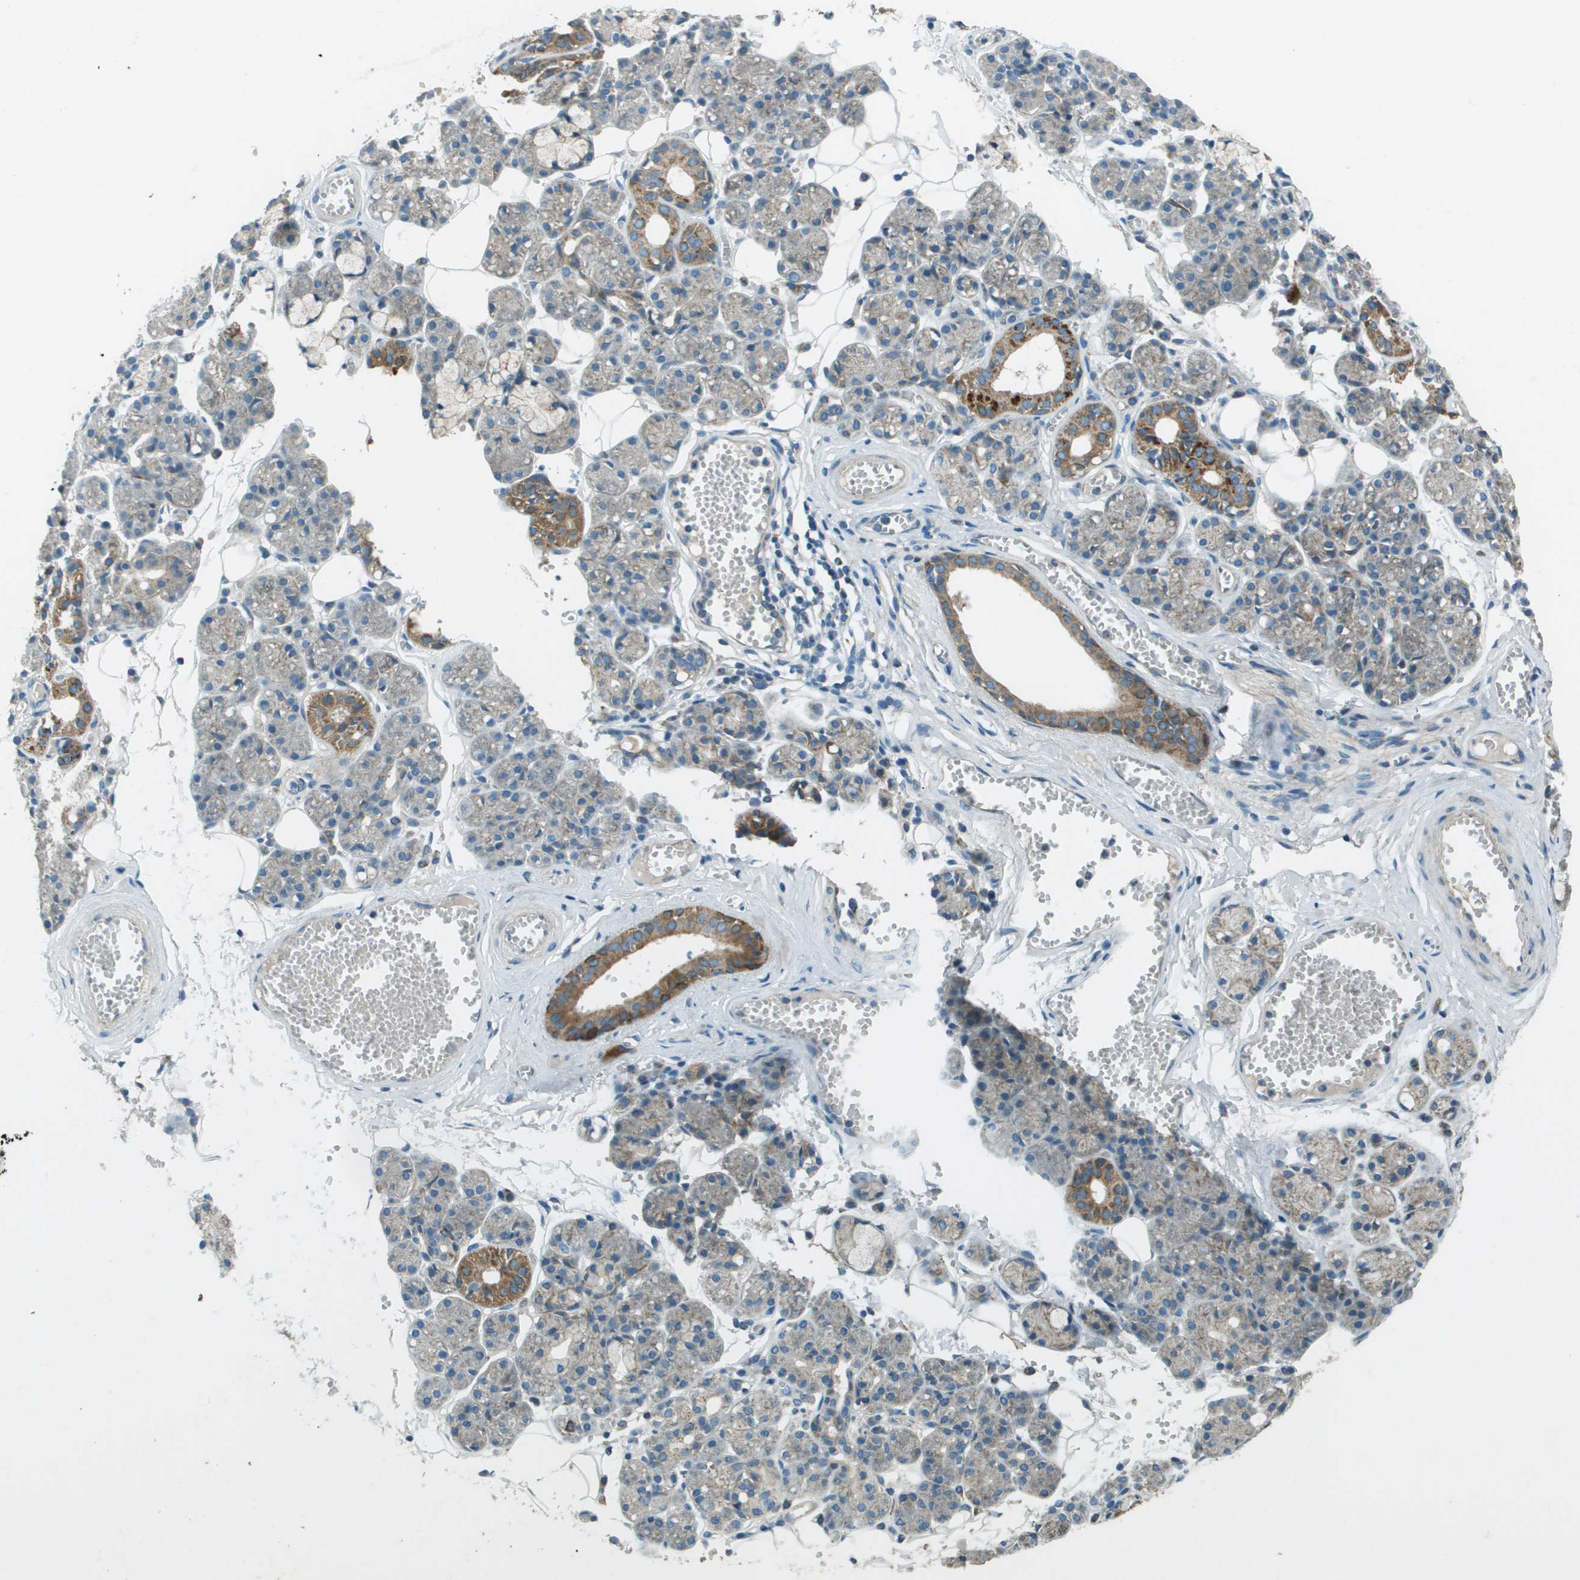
{"staining": {"intensity": "moderate", "quantity": "25%-75%", "location": "cytoplasmic/membranous"}, "tissue": "salivary gland", "cell_type": "Glandular cells", "image_type": "normal", "snomed": [{"axis": "morphology", "description": "Normal tissue, NOS"}, {"axis": "topography", "description": "Salivary gland"}], "caption": "An image of human salivary gland stained for a protein shows moderate cytoplasmic/membranous brown staining in glandular cells.", "gene": "MIGA1", "patient": {"sex": "male", "age": 63}}